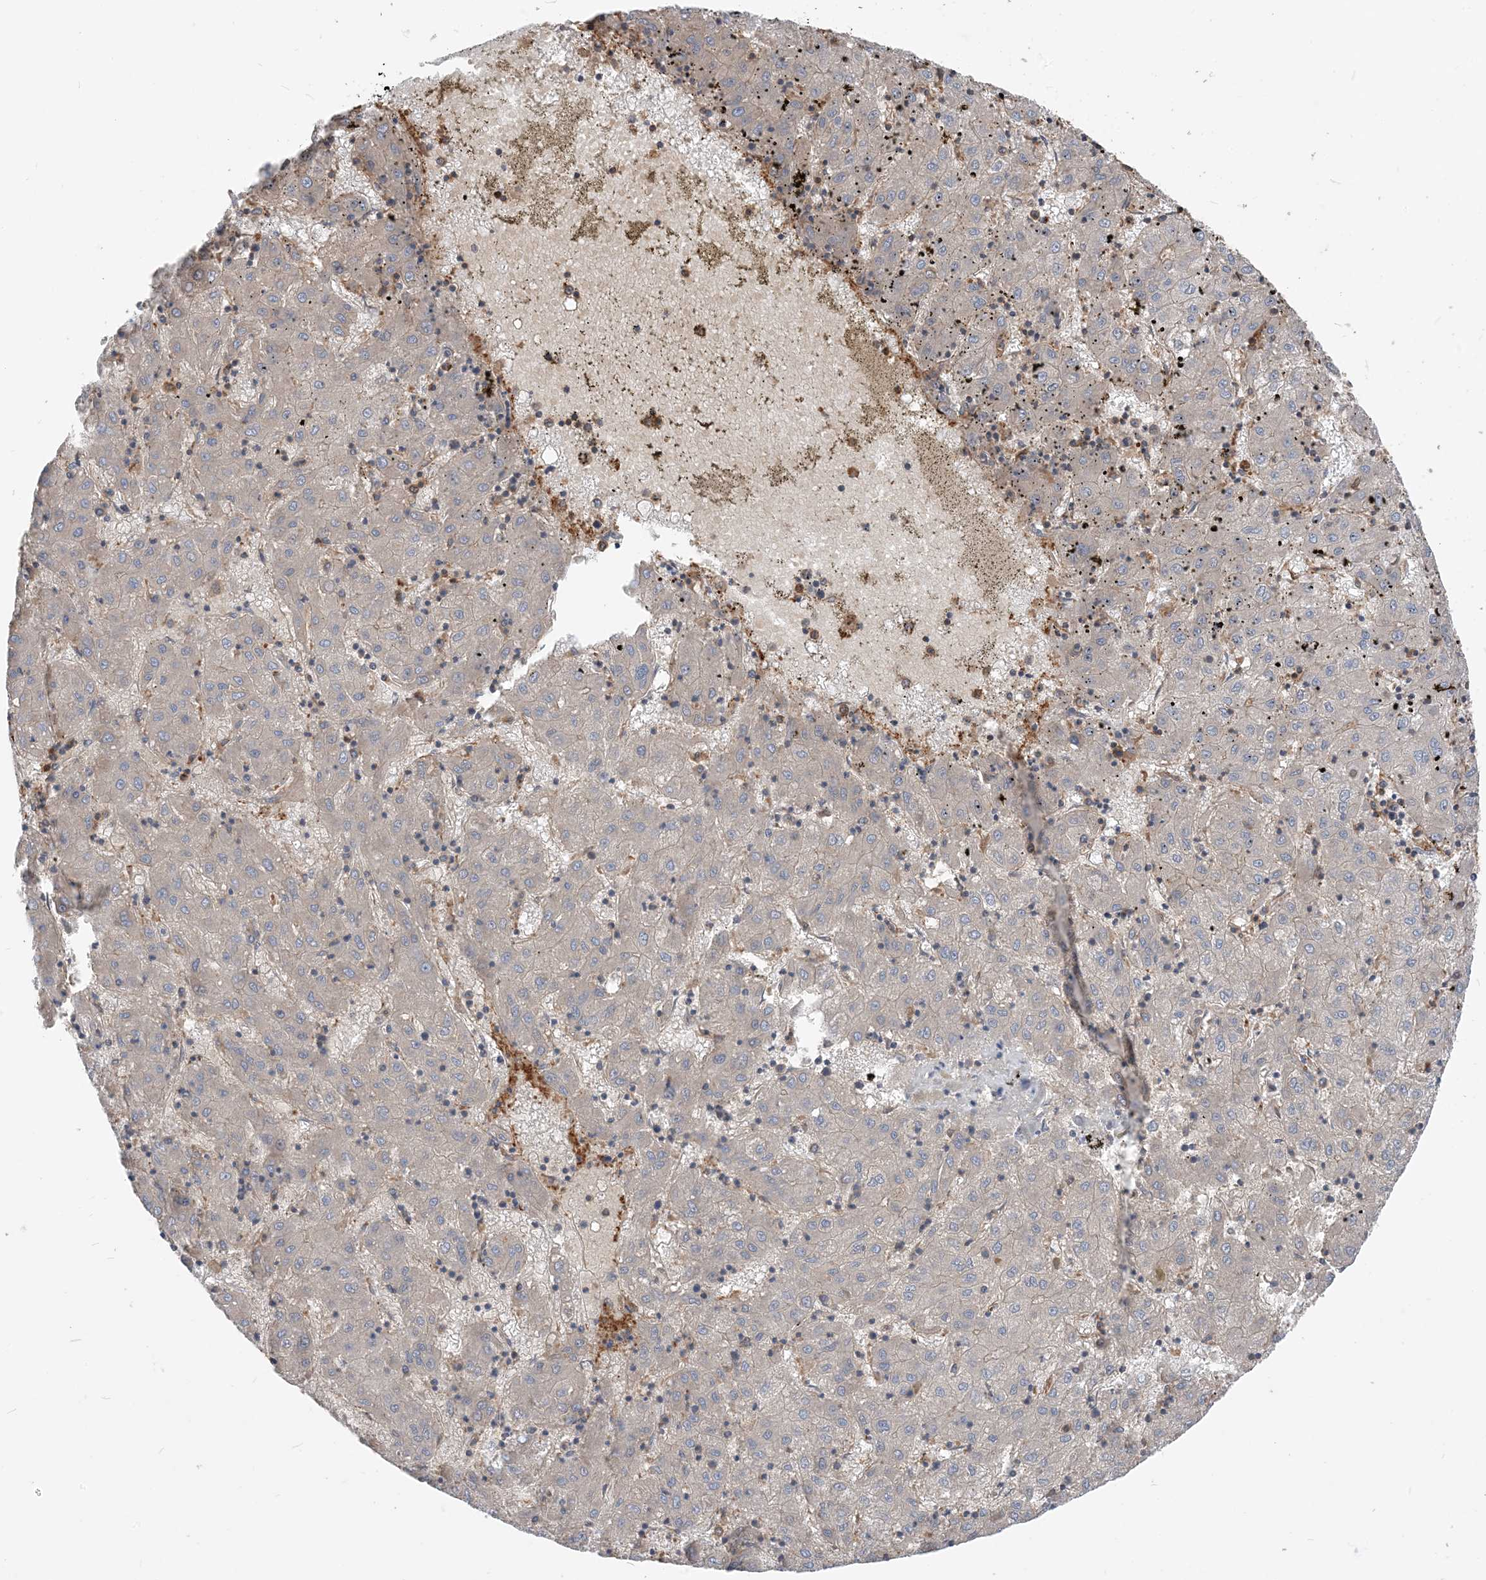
{"staining": {"intensity": "negative", "quantity": "none", "location": "none"}, "tissue": "liver cancer", "cell_type": "Tumor cells", "image_type": "cancer", "snomed": [{"axis": "morphology", "description": "Carcinoma, Hepatocellular, NOS"}, {"axis": "topography", "description": "Liver"}], "caption": "A high-resolution micrograph shows immunohistochemistry staining of liver hepatocellular carcinoma, which shows no significant positivity in tumor cells.", "gene": "PARVG", "patient": {"sex": "male", "age": 72}}